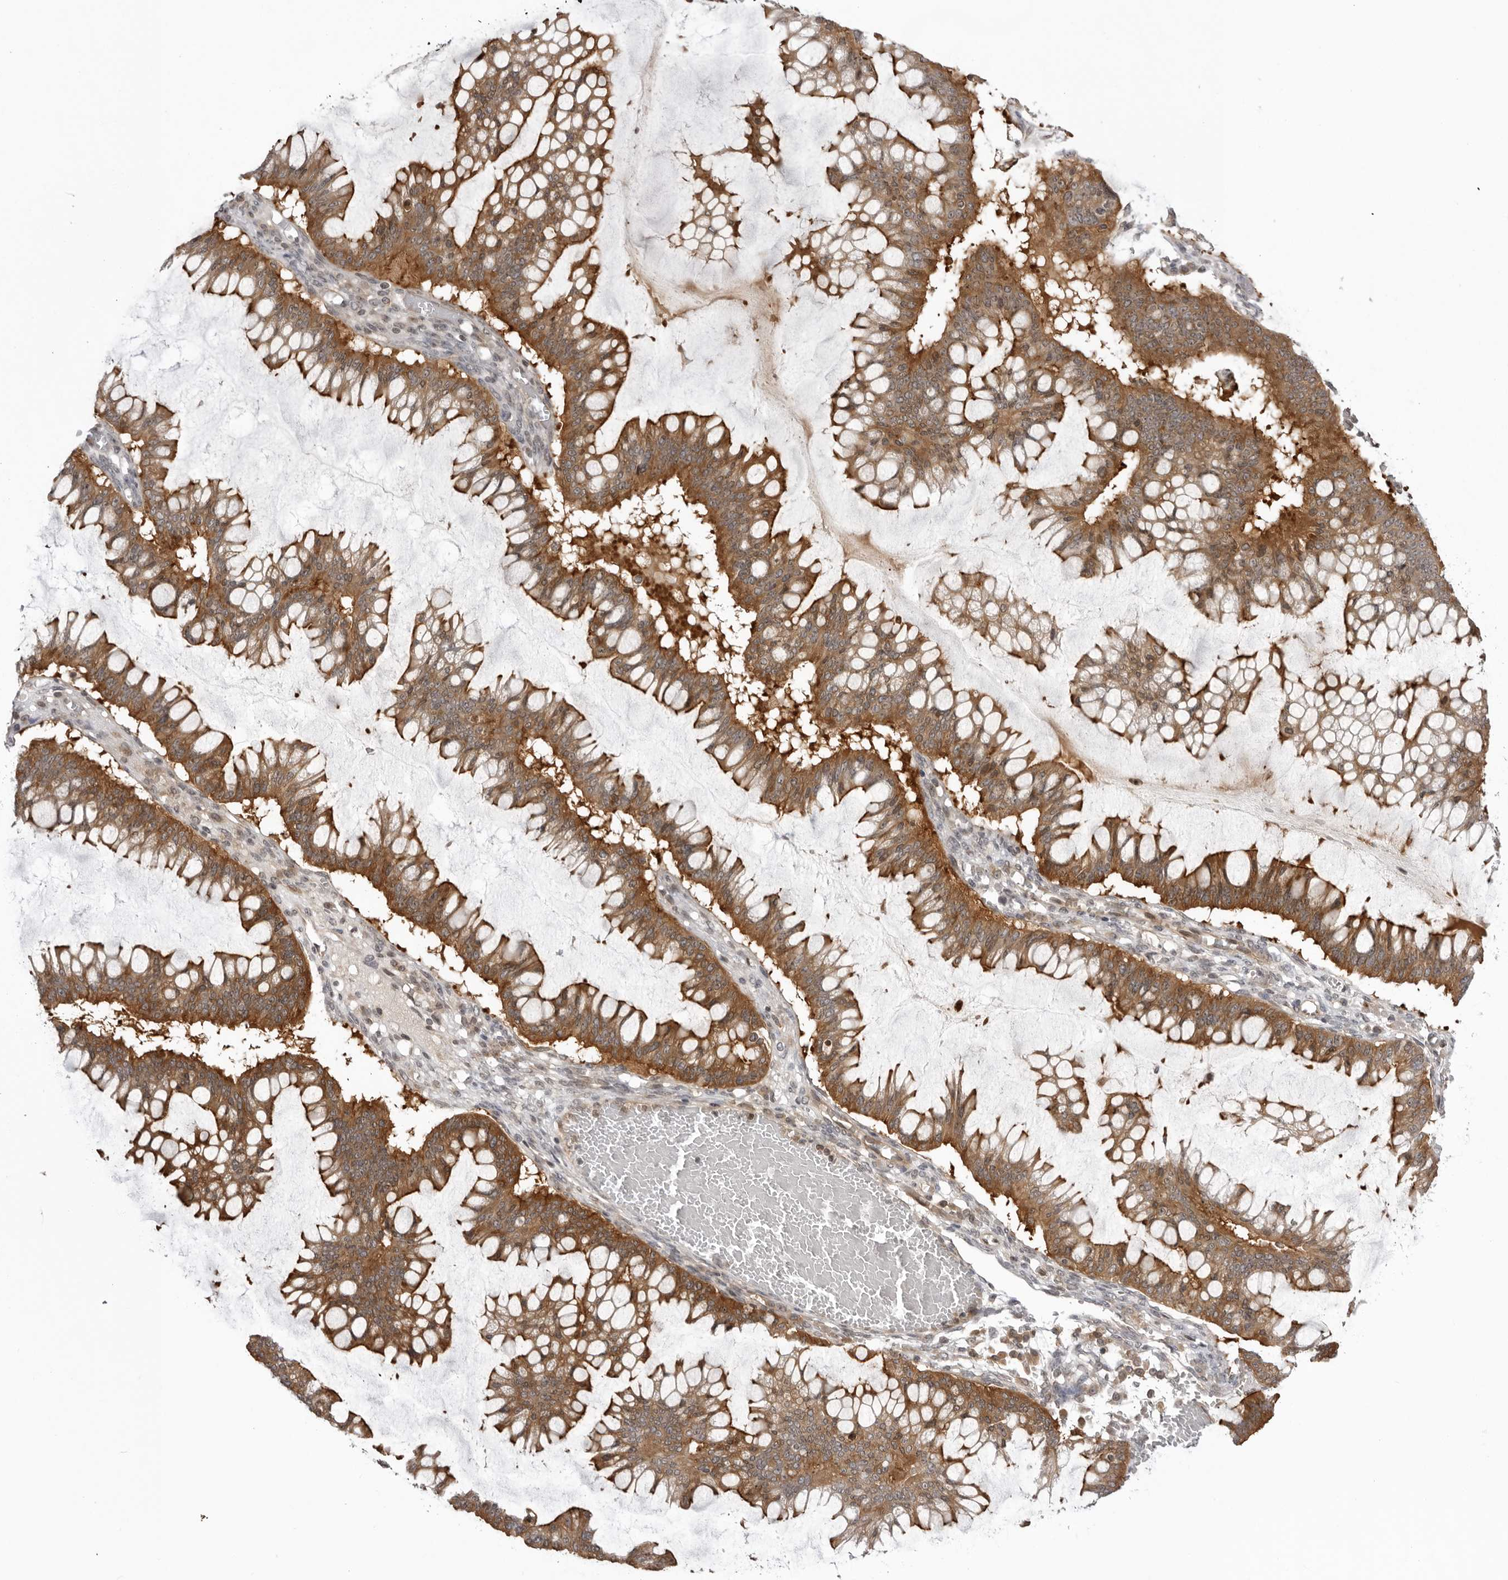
{"staining": {"intensity": "moderate", "quantity": ">75%", "location": "cytoplasmic/membranous"}, "tissue": "ovarian cancer", "cell_type": "Tumor cells", "image_type": "cancer", "snomed": [{"axis": "morphology", "description": "Cystadenocarcinoma, mucinous, NOS"}, {"axis": "topography", "description": "Ovary"}], "caption": "A brown stain shows moderate cytoplasmic/membranous positivity of a protein in human ovarian cancer (mucinous cystadenocarcinoma) tumor cells.", "gene": "USP43", "patient": {"sex": "female", "age": 73}}